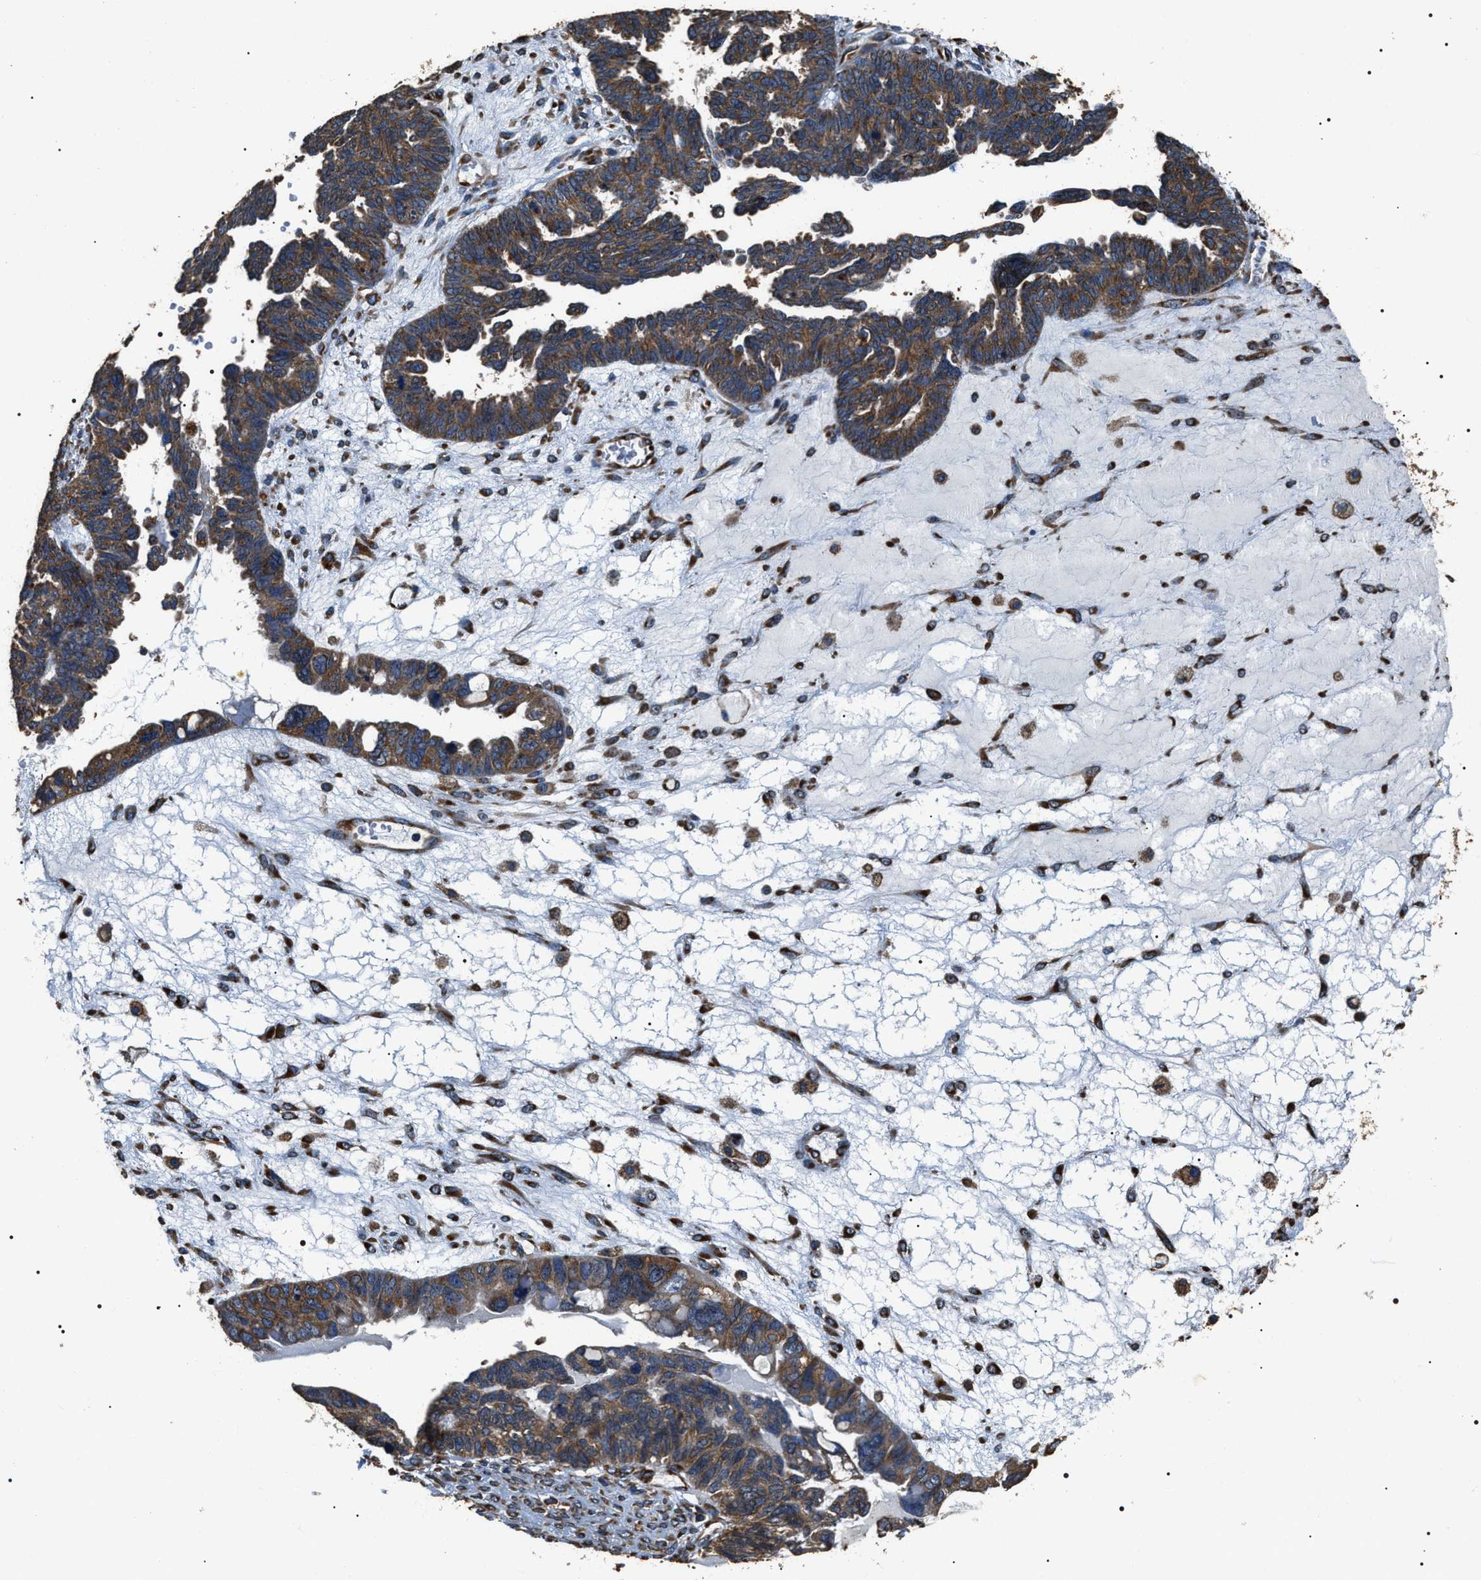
{"staining": {"intensity": "moderate", "quantity": ">75%", "location": "cytoplasmic/membranous"}, "tissue": "ovarian cancer", "cell_type": "Tumor cells", "image_type": "cancer", "snomed": [{"axis": "morphology", "description": "Cystadenocarcinoma, serous, NOS"}, {"axis": "topography", "description": "Ovary"}], "caption": "Protein staining shows moderate cytoplasmic/membranous positivity in about >75% of tumor cells in ovarian cancer.", "gene": "KTN1", "patient": {"sex": "female", "age": 79}}